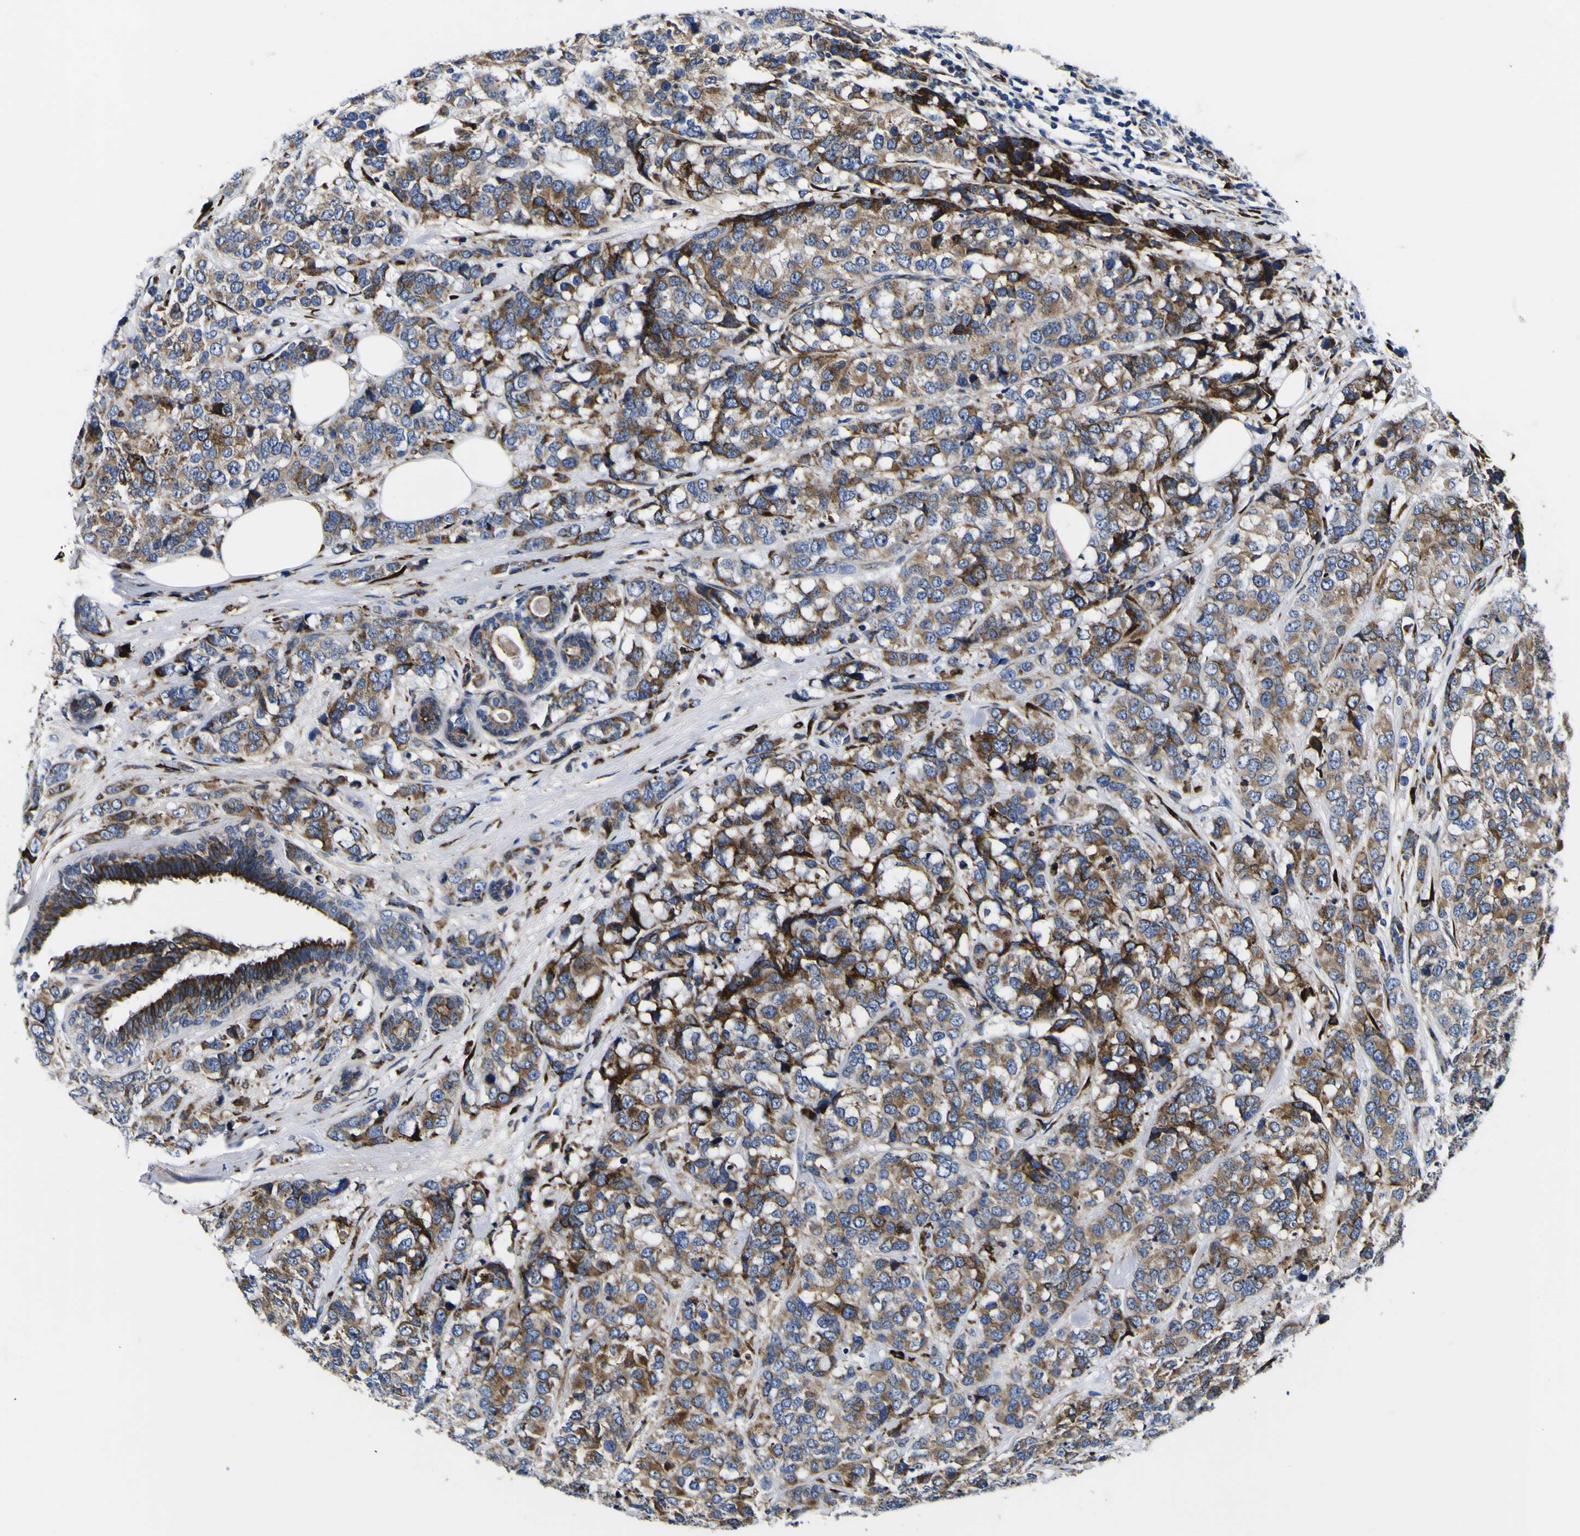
{"staining": {"intensity": "moderate", "quantity": ">75%", "location": "cytoplasmic/membranous"}, "tissue": "breast cancer", "cell_type": "Tumor cells", "image_type": "cancer", "snomed": [{"axis": "morphology", "description": "Lobular carcinoma"}, {"axis": "topography", "description": "Breast"}], "caption": "Brown immunohistochemical staining in human breast lobular carcinoma exhibits moderate cytoplasmic/membranous positivity in approximately >75% of tumor cells.", "gene": "SCD", "patient": {"sex": "female", "age": 59}}